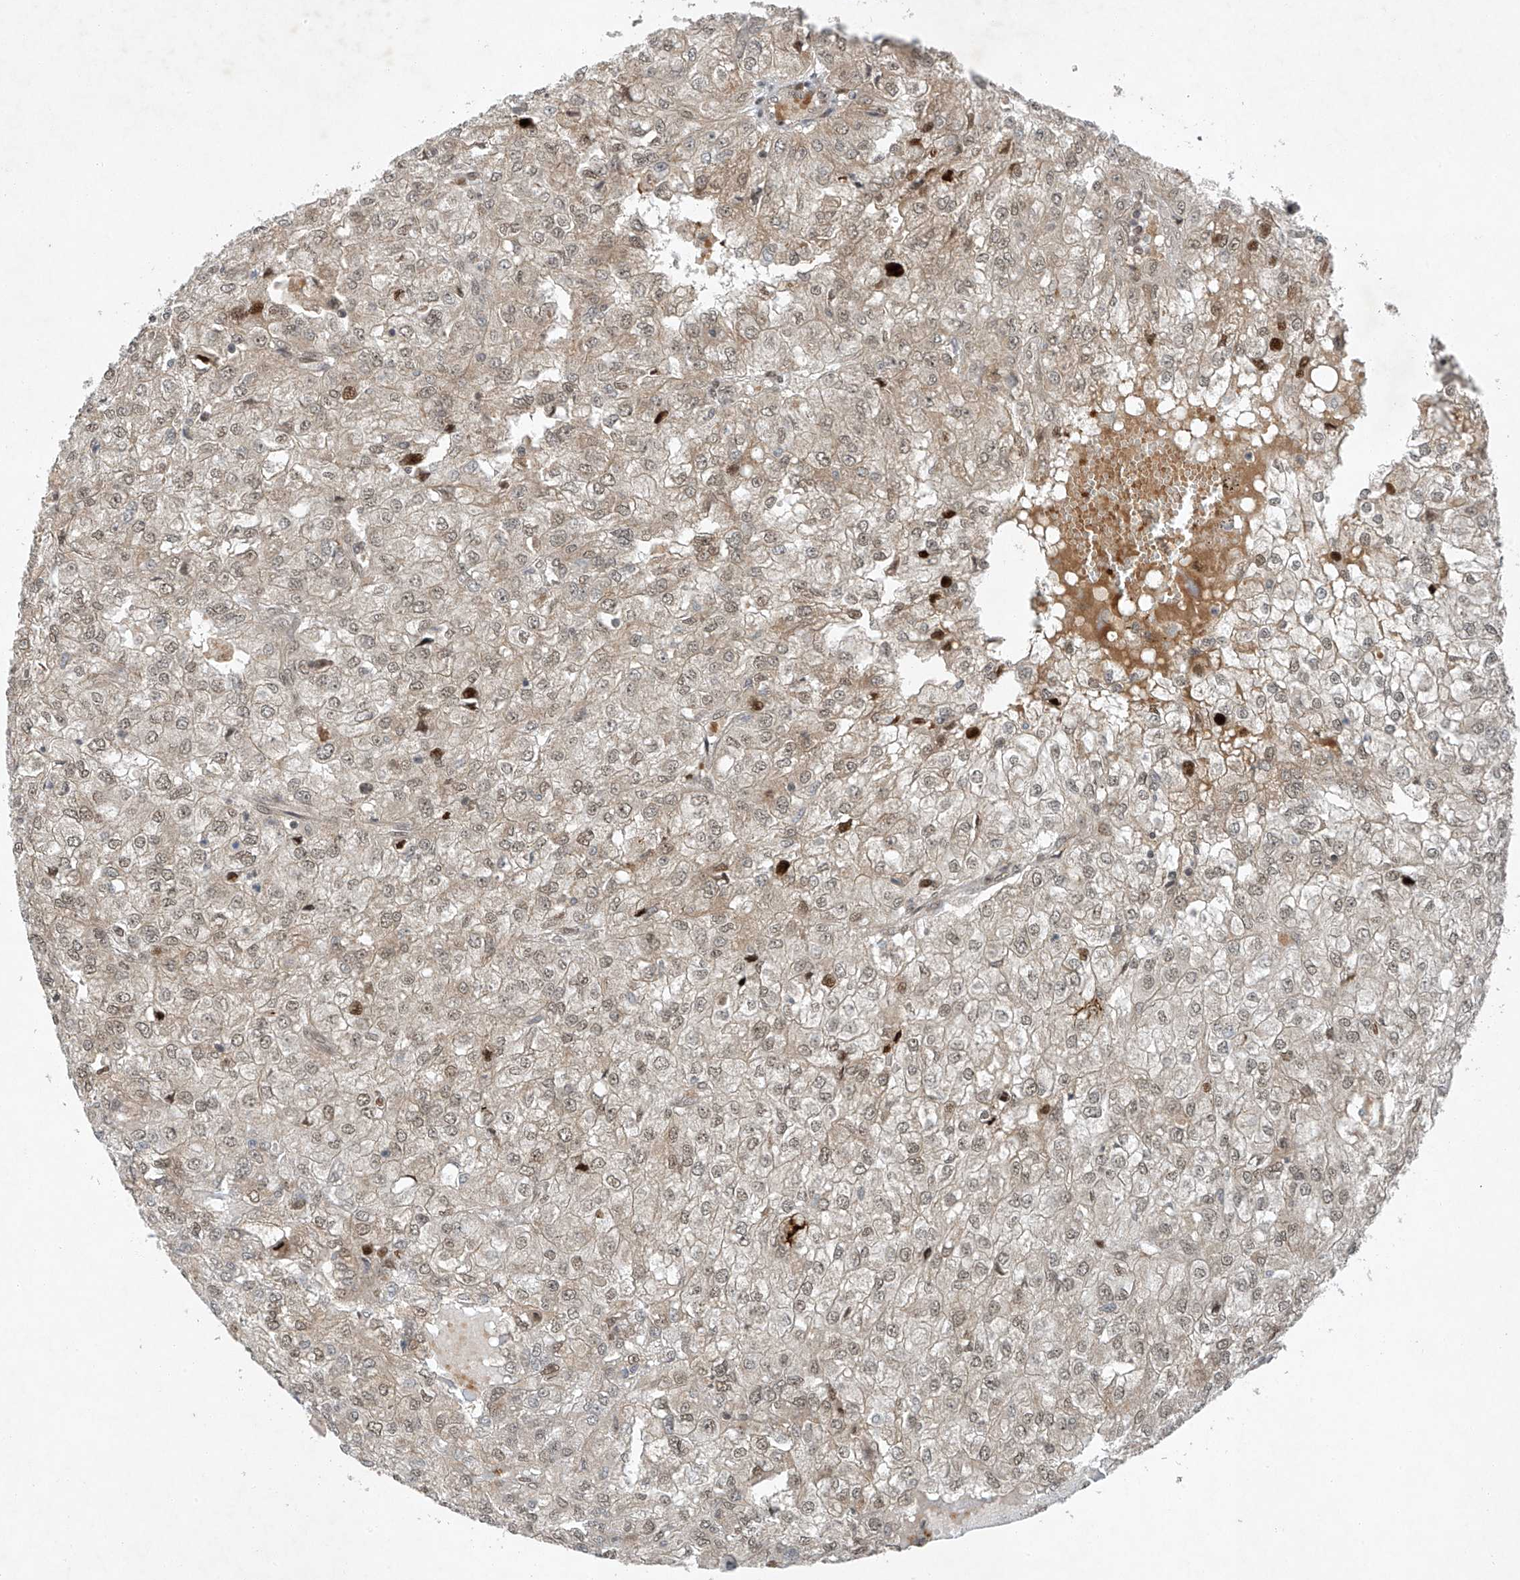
{"staining": {"intensity": "weak", "quantity": "<25%", "location": "nuclear"}, "tissue": "renal cancer", "cell_type": "Tumor cells", "image_type": "cancer", "snomed": [{"axis": "morphology", "description": "Adenocarcinoma, NOS"}, {"axis": "topography", "description": "Kidney"}], "caption": "The micrograph exhibits no staining of tumor cells in renal cancer.", "gene": "TAF8", "patient": {"sex": "female", "age": 54}}